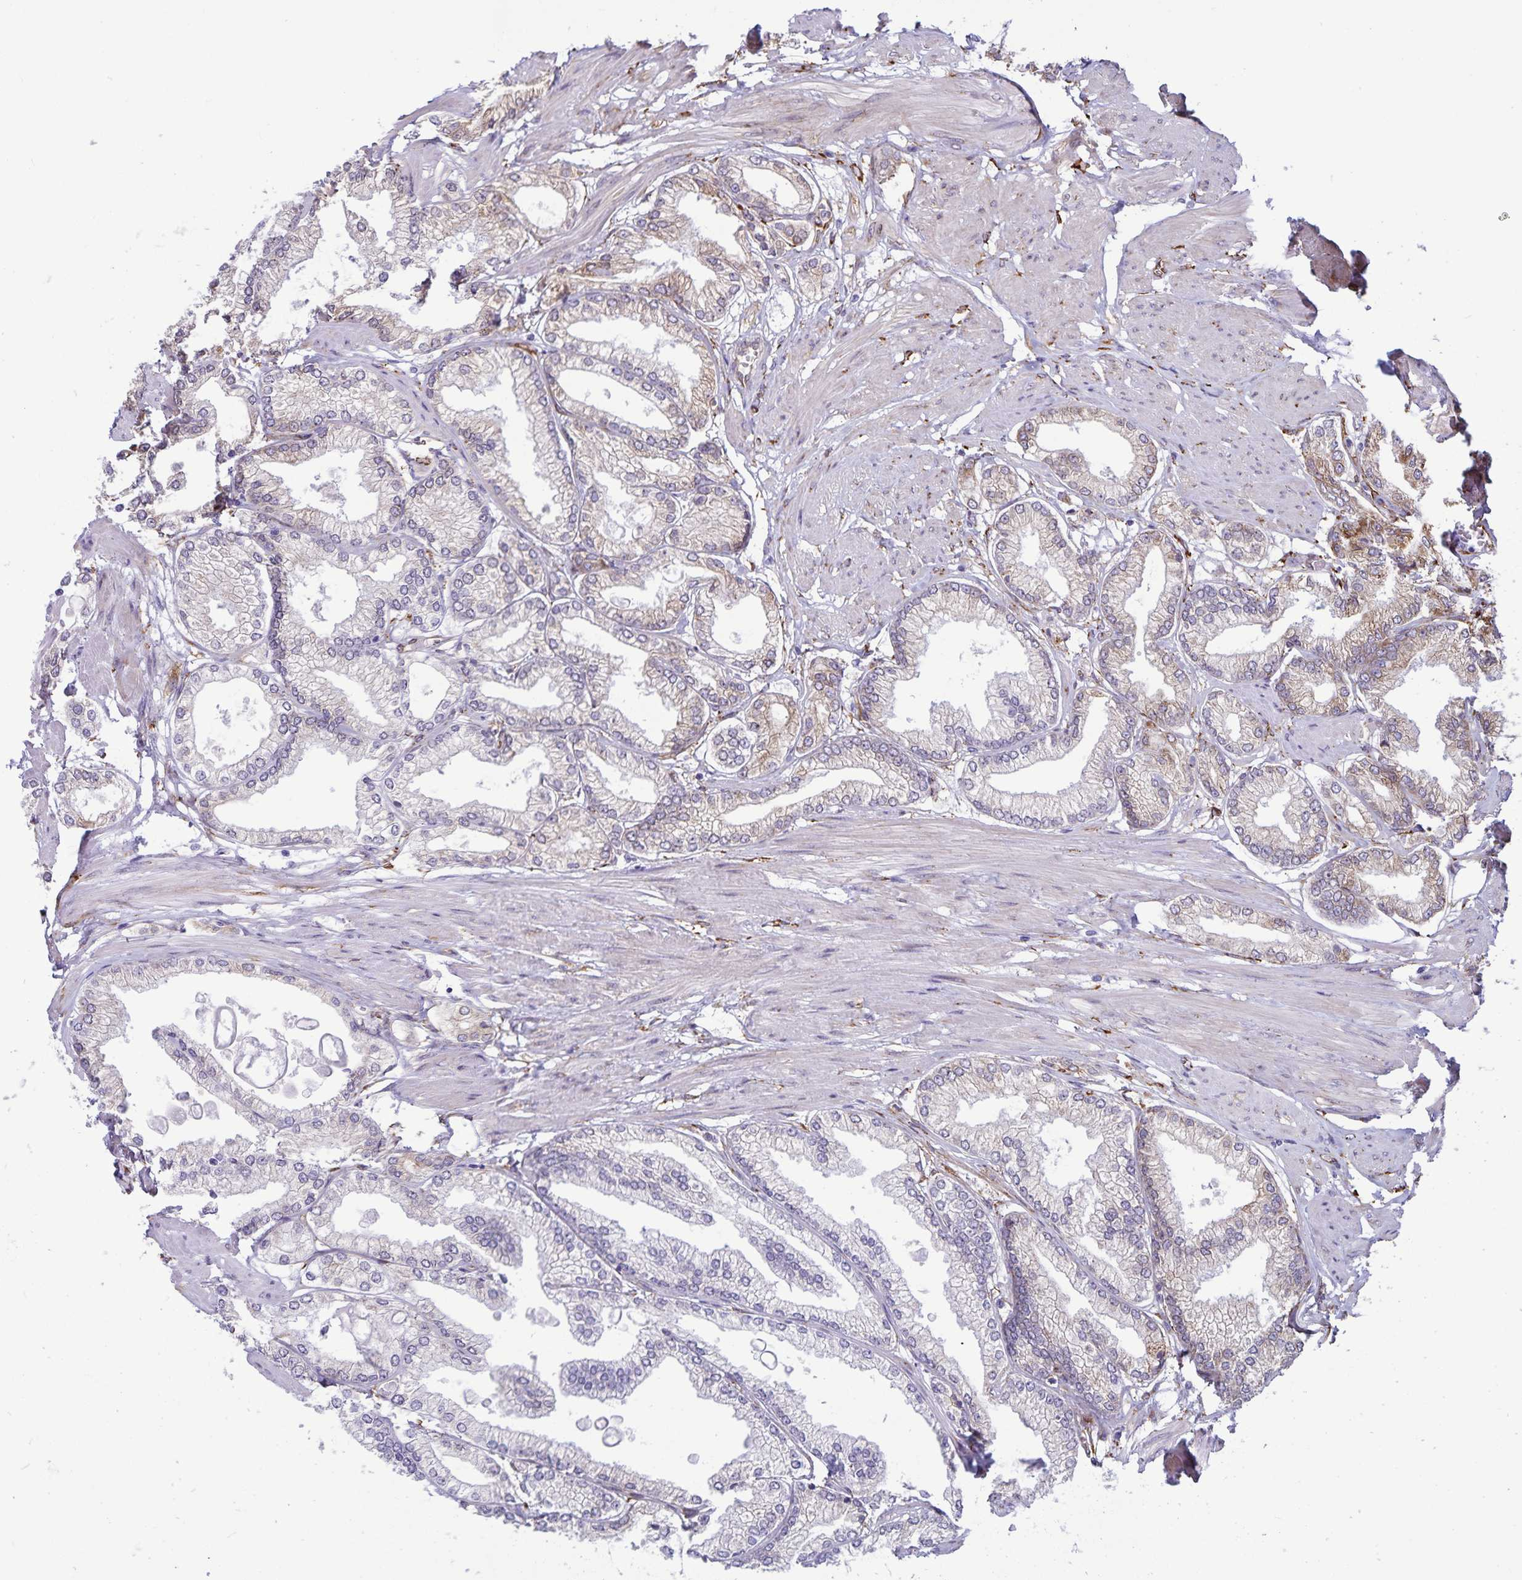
{"staining": {"intensity": "weak", "quantity": "<25%", "location": "cytoplasmic/membranous"}, "tissue": "prostate cancer", "cell_type": "Tumor cells", "image_type": "cancer", "snomed": [{"axis": "morphology", "description": "Adenocarcinoma, High grade"}, {"axis": "topography", "description": "Prostate"}], "caption": "Immunohistochemistry photomicrograph of human adenocarcinoma (high-grade) (prostate) stained for a protein (brown), which reveals no positivity in tumor cells. (Stains: DAB immunohistochemistry (IHC) with hematoxylin counter stain, Microscopy: brightfield microscopy at high magnification).", "gene": "RCN1", "patient": {"sex": "male", "age": 68}}